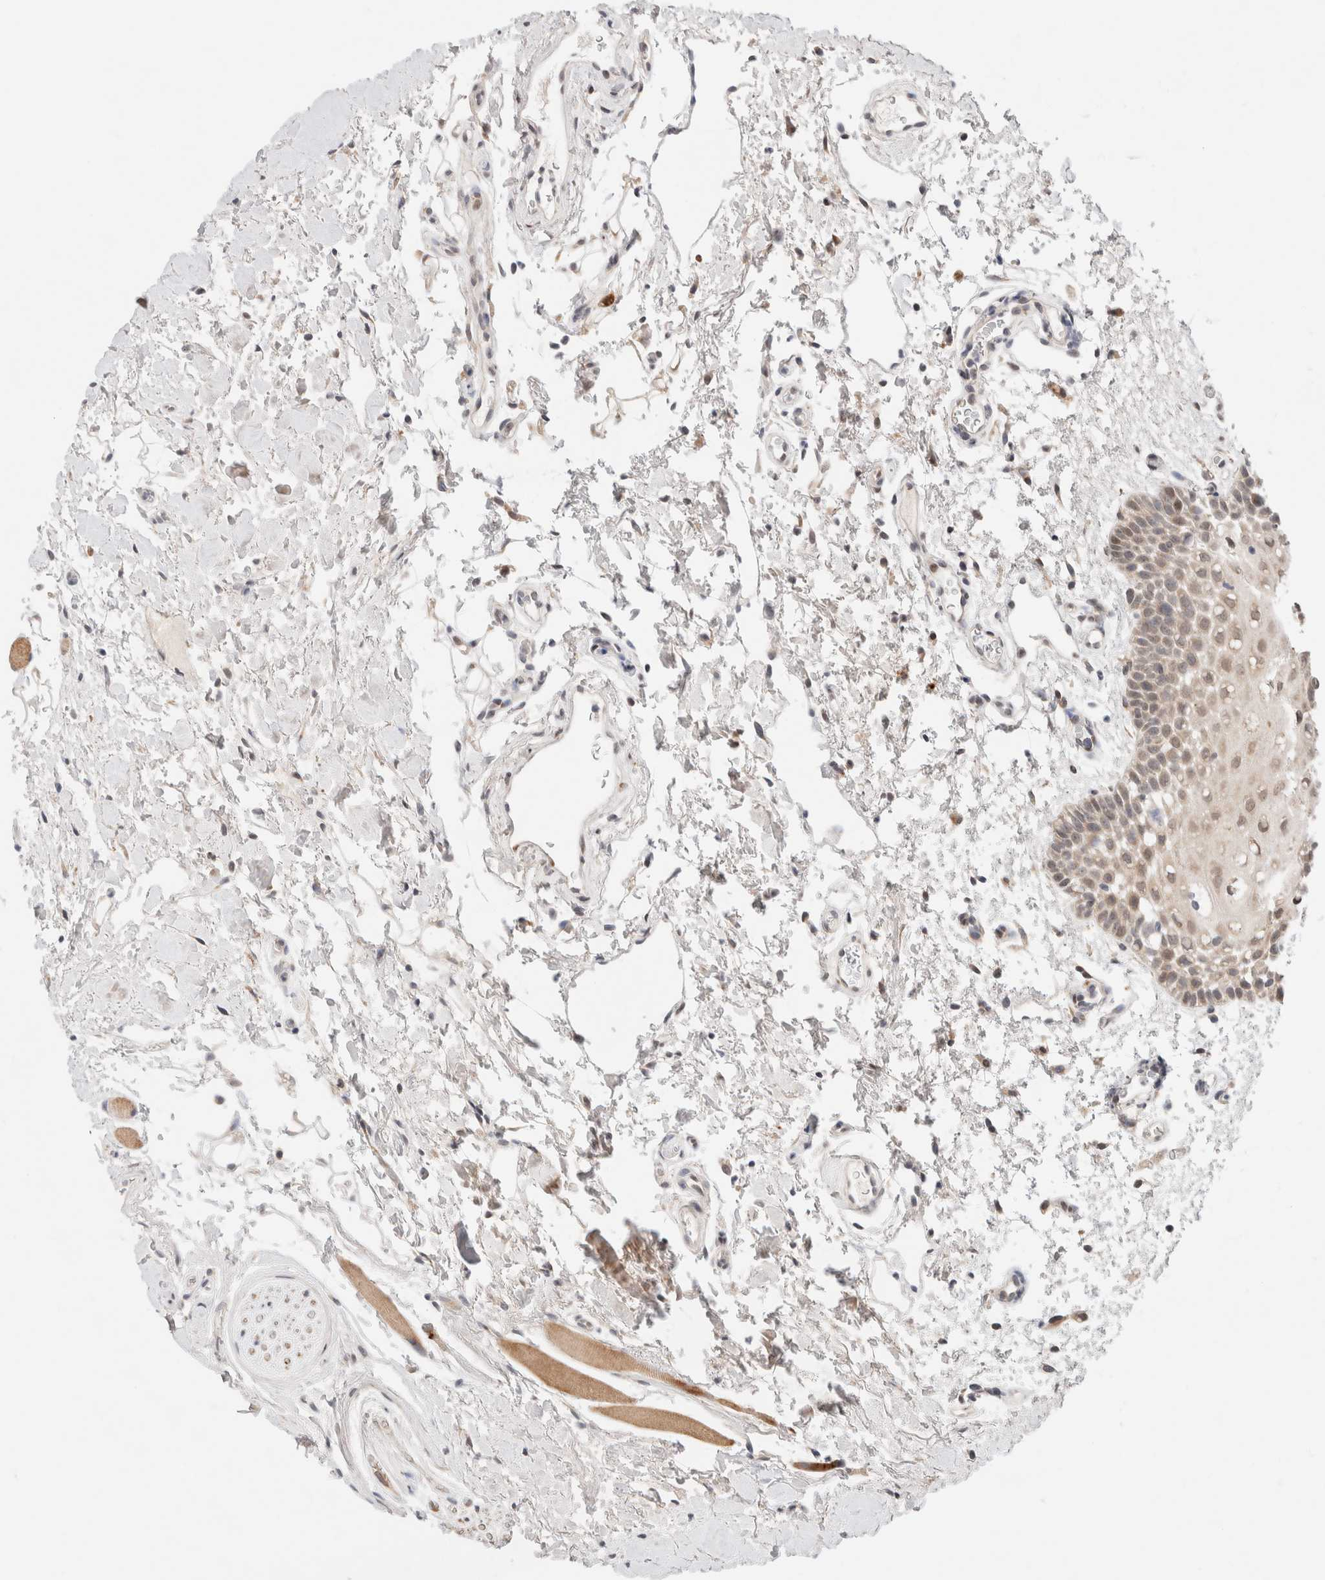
{"staining": {"intensity": "weak", "quantity": "25%-75%", "location": "nuclear"}, "tissue": "oral mucosa", "cell_type": "Squamous epithelial cells", "image_type": "normal", "snomed": [{"axis": "morphology", "description": "Normal tissue, NOS"}, {"axis": "topography", "description": "Oral tissue"}], "caption": "Protein staining of unremarkable oral mucosa reveals weak nuclear expression in about 25%-75% of squamous epithelial cells.", "gene": "ERI3", "patient": {"sex": "male", "age": 62}}